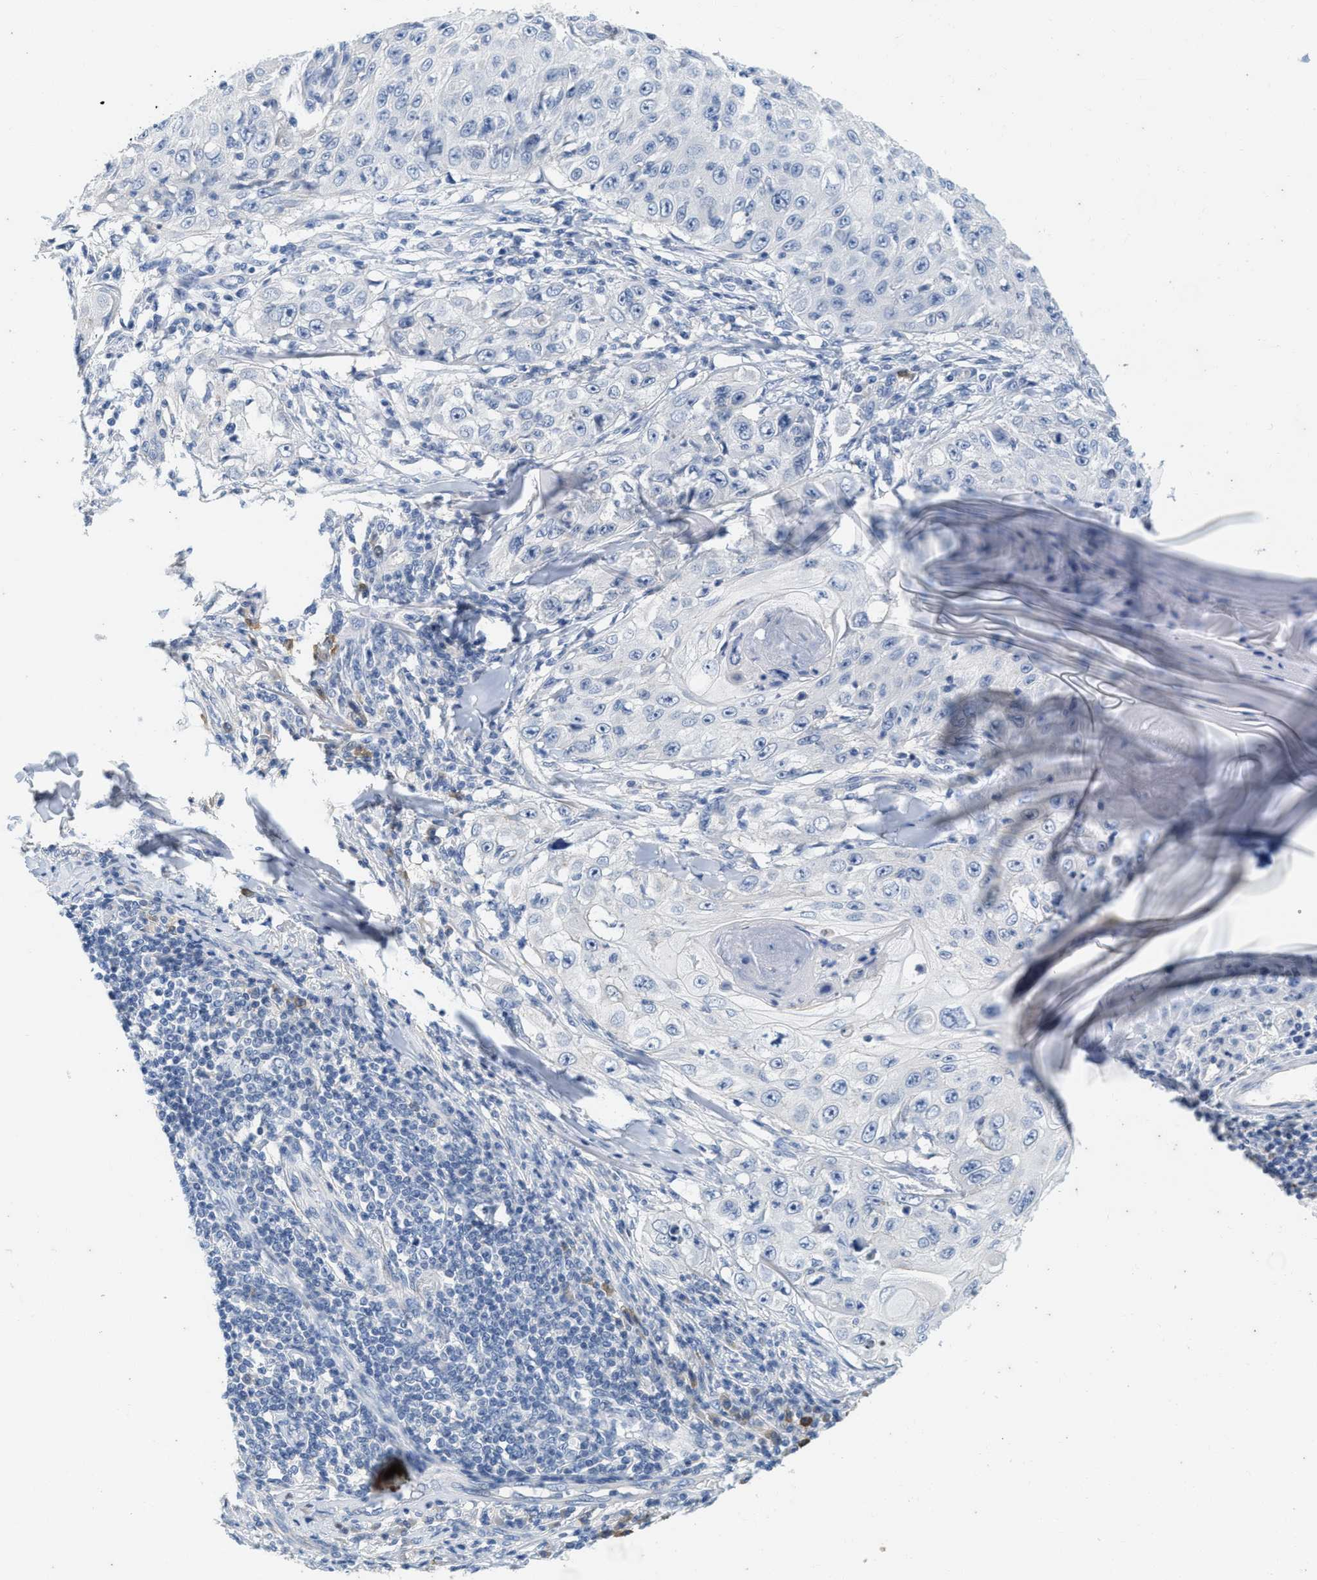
{"staining": {"intensity": "negative", "quantity": "none", "location": "none"}, "tissue": "skin cancer", "cell_type": "Tumor cells", "image_type": "cancer", "snomed": [{"axis": "morphology", "description": "Squamous cell carcinoma, NOS"}, {"axis": "topography", "description": "Skin"}], "caption": "High magnification brightfield microscopy of skin squamous cell carcinoma stained with DAB (brown) and counterstained with hematoxylin (blue): tumor cells show no significant positivity.", "gene": "ABCB11", "patient": {"sex": "male", "age": 86}}